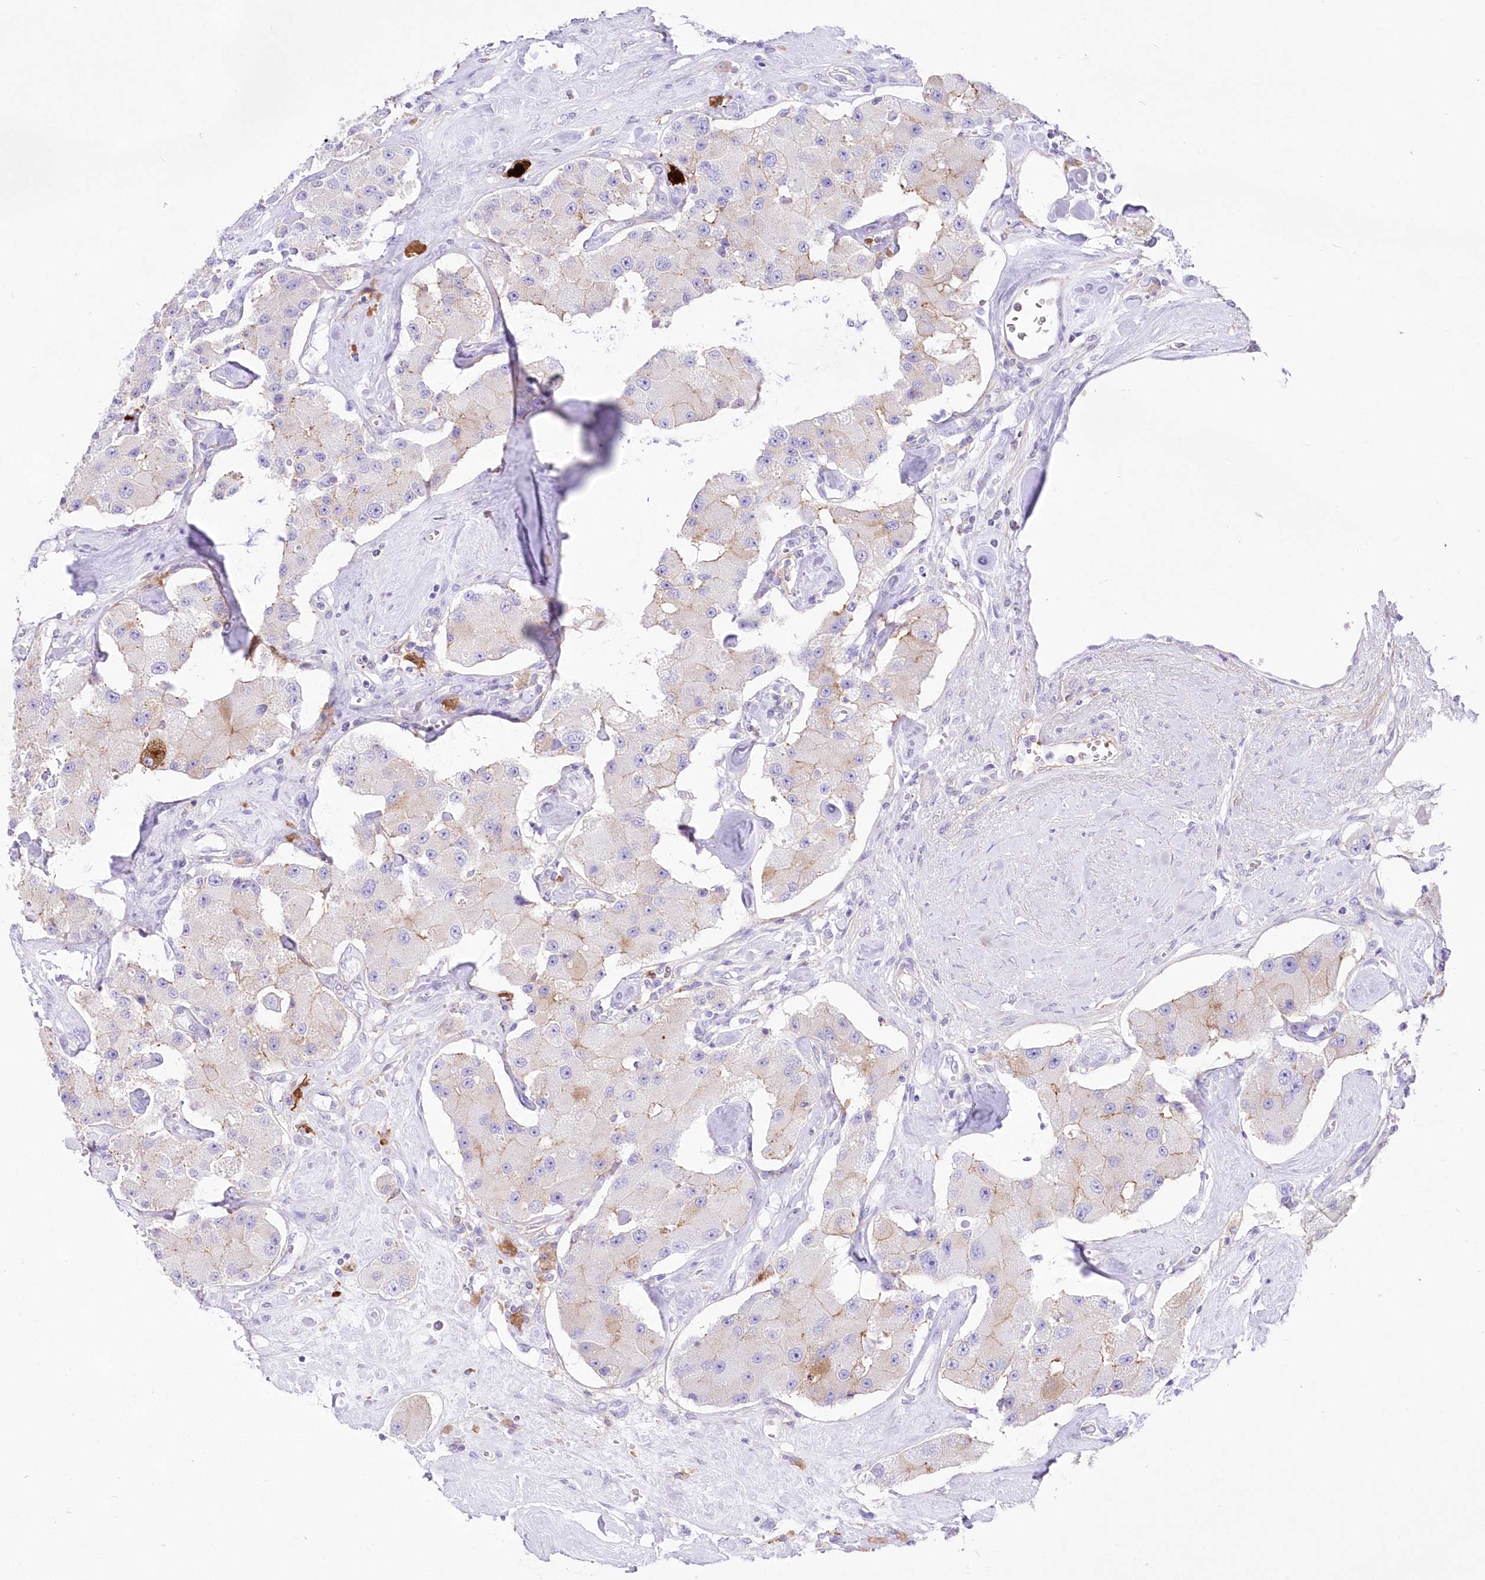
{"staining": {"intensity": "negative", "quantity": "none", "location": "none"}, "tissue": "carcinoid", "cell_type": "Tumor cells", "image_type": "cancer", "snomed": [{"axis": "morphology", "description": "Carcinoid, malignant, NOS"}, {"axis": "topography", "description": "Pancreas"}], "caption": "The IHC histopathology image has no significant staining in tumor cells of malignant carcinoid tissue. The staining is performed using DAB brown chromogen with nuclei counter-stained in using hematoxylin.", "gene": "DNAJC19", "patient": {"sex": "male", "age": 41}}